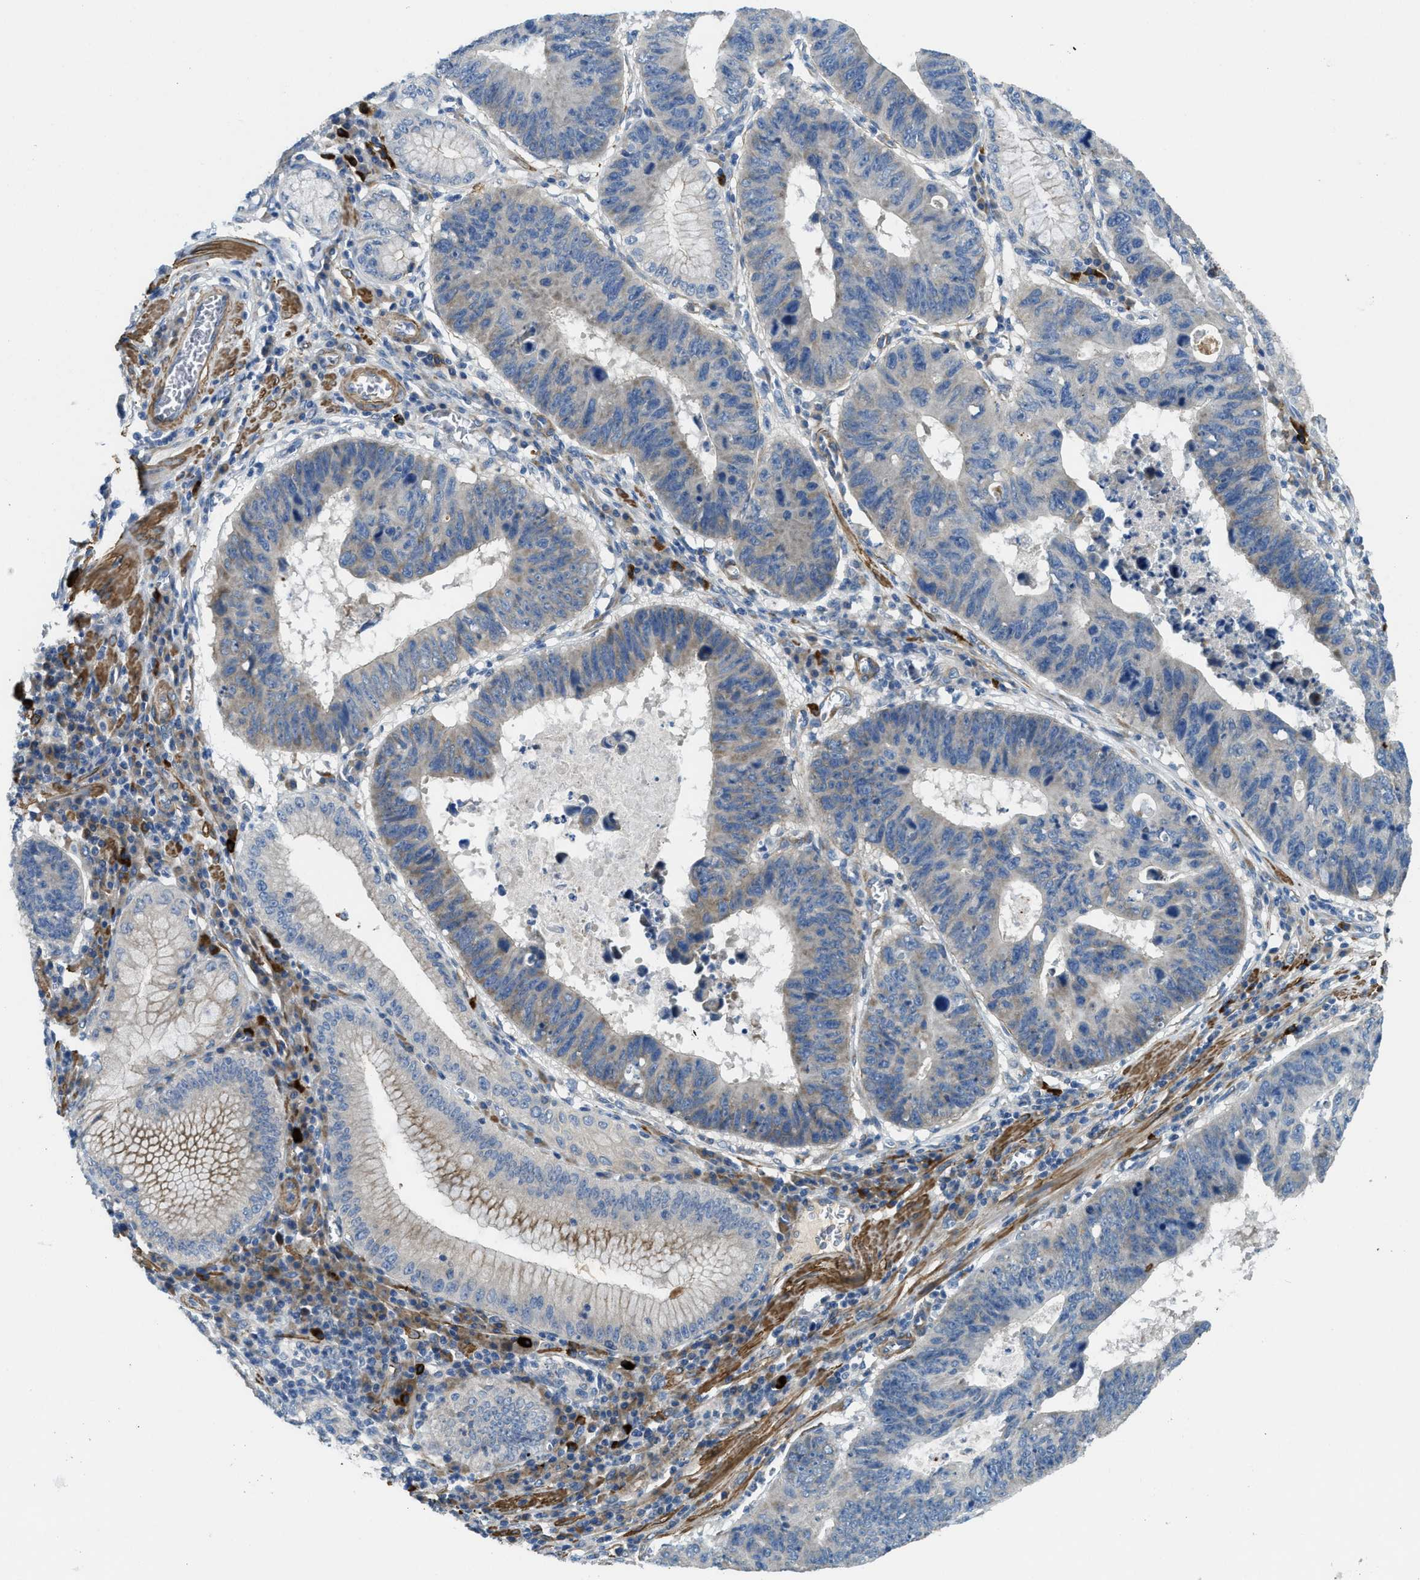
{"staining": {"intensity": "moderate", "quantity": "<25%", "location": "cytoplasmic/membranous"}, "tissue": "stomach cancer", "cell_type": "Tumor cells", "image_type": "cancer", "snomed": [{"axis": "morphology", "description": "Adenocarcinoma, NOS"}, {"axis": "topography", "description": "Stomach"}], "caption": "A histopathology image showing moderate cytoplasmic/membranous expression in approximately <25% of tumor cells in stomach cancer, as visualized by brown immunohistochemical staining.", "gene": "BMPR1A", "patient": {"sex": "male", "age": 59}}